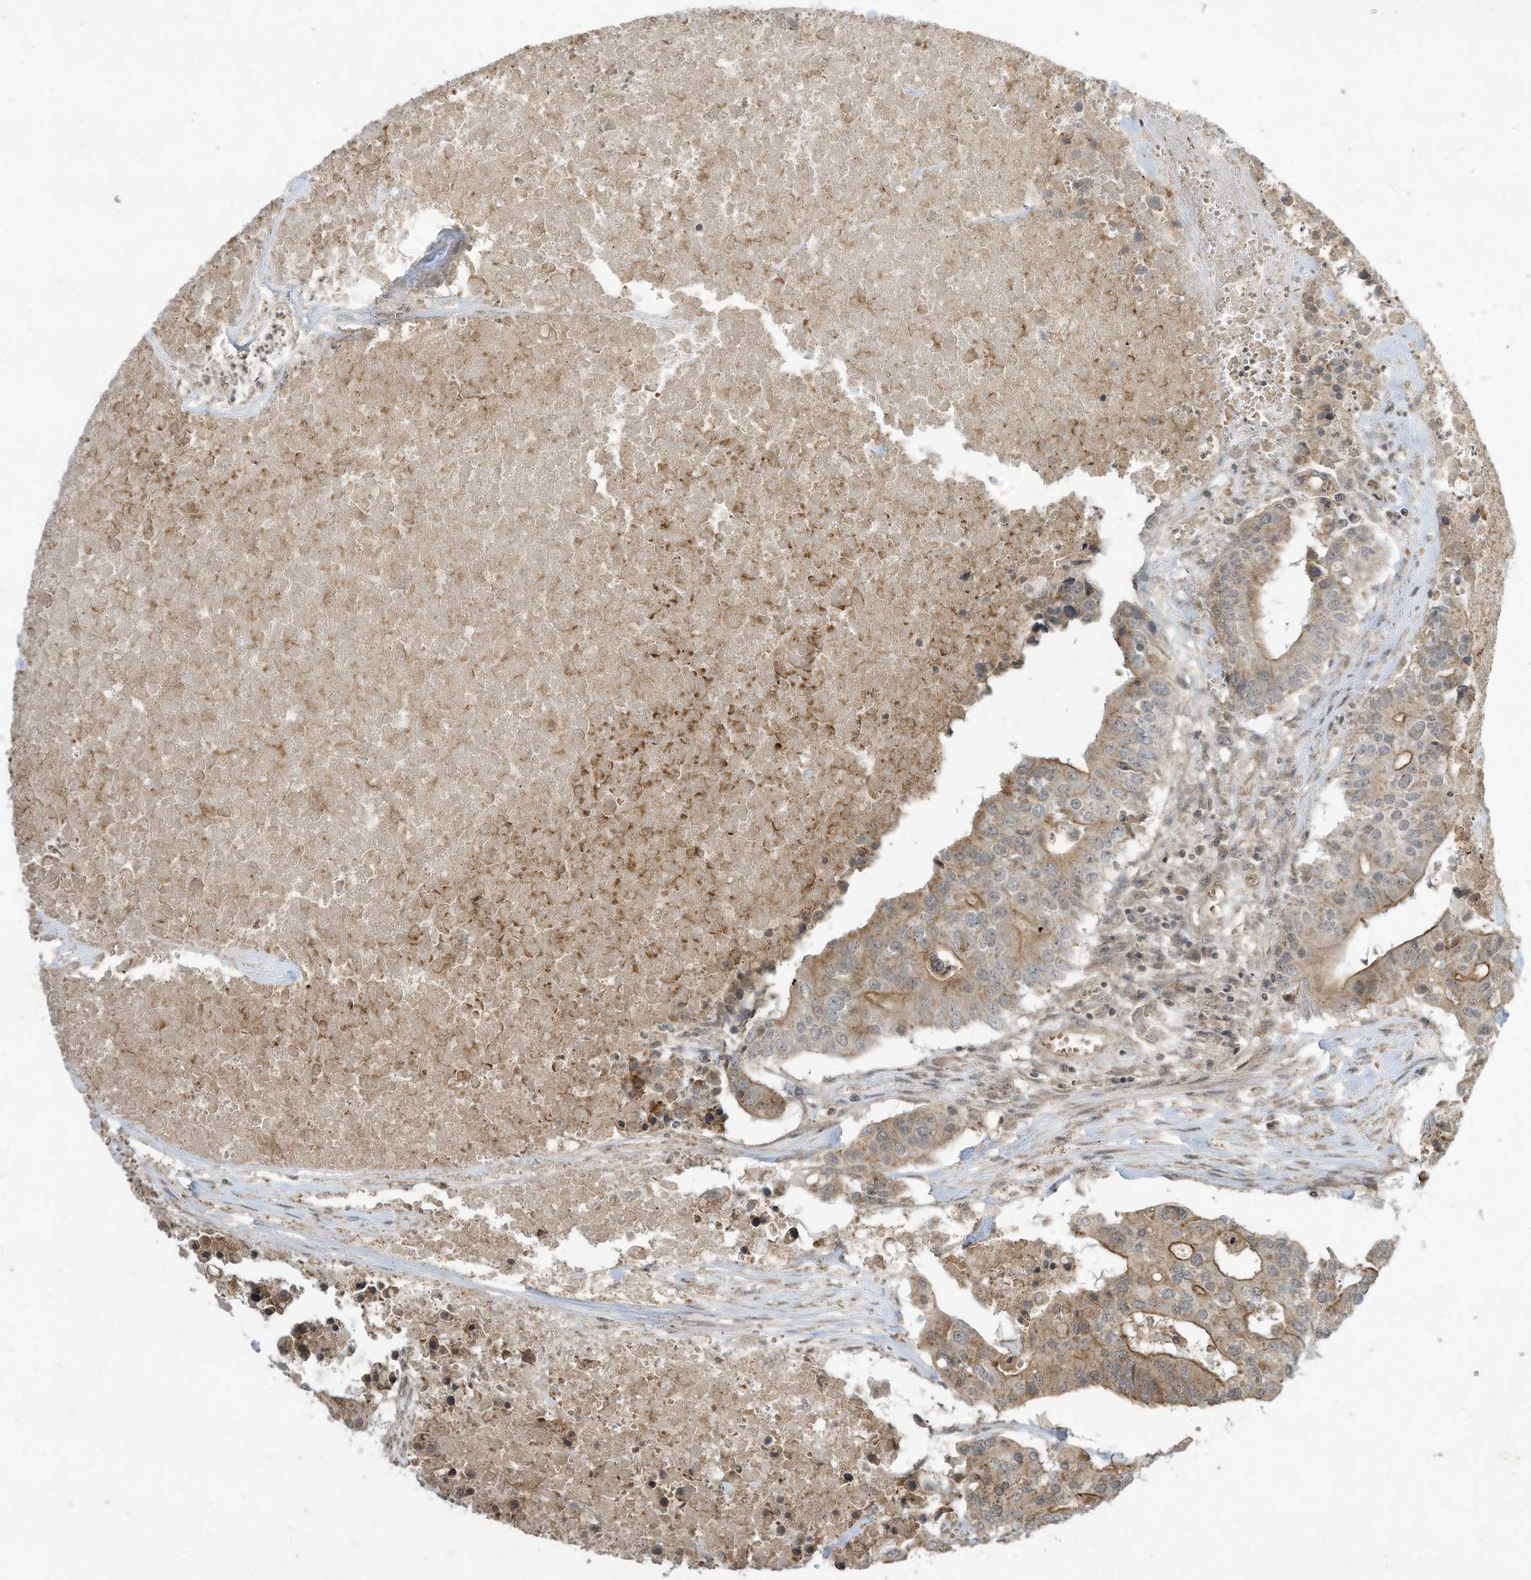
{"staining": {"intensity": "moderate", "quantity": "25%-75%", "location": "cytoplasmic/membranous"}, "tissue": "colorectal cancer", "cell_type": "Tumor cells", "image_type": "cancer", "snomed": [{"axis": "morphology", "description": "Adenocarcinoma, NOS"}, {"axis": "topography", "description": "Colon"}], "caption": "An image of adenocarcinoma (colorectal) stained for a protein shows moderate cytoplasmic/membranous brown staining in tumor cells. (DAB IHC with brightfield microscopy, high magnification).", "gene": "MATN2", "patient": {"sex": "male", "age": 77}}